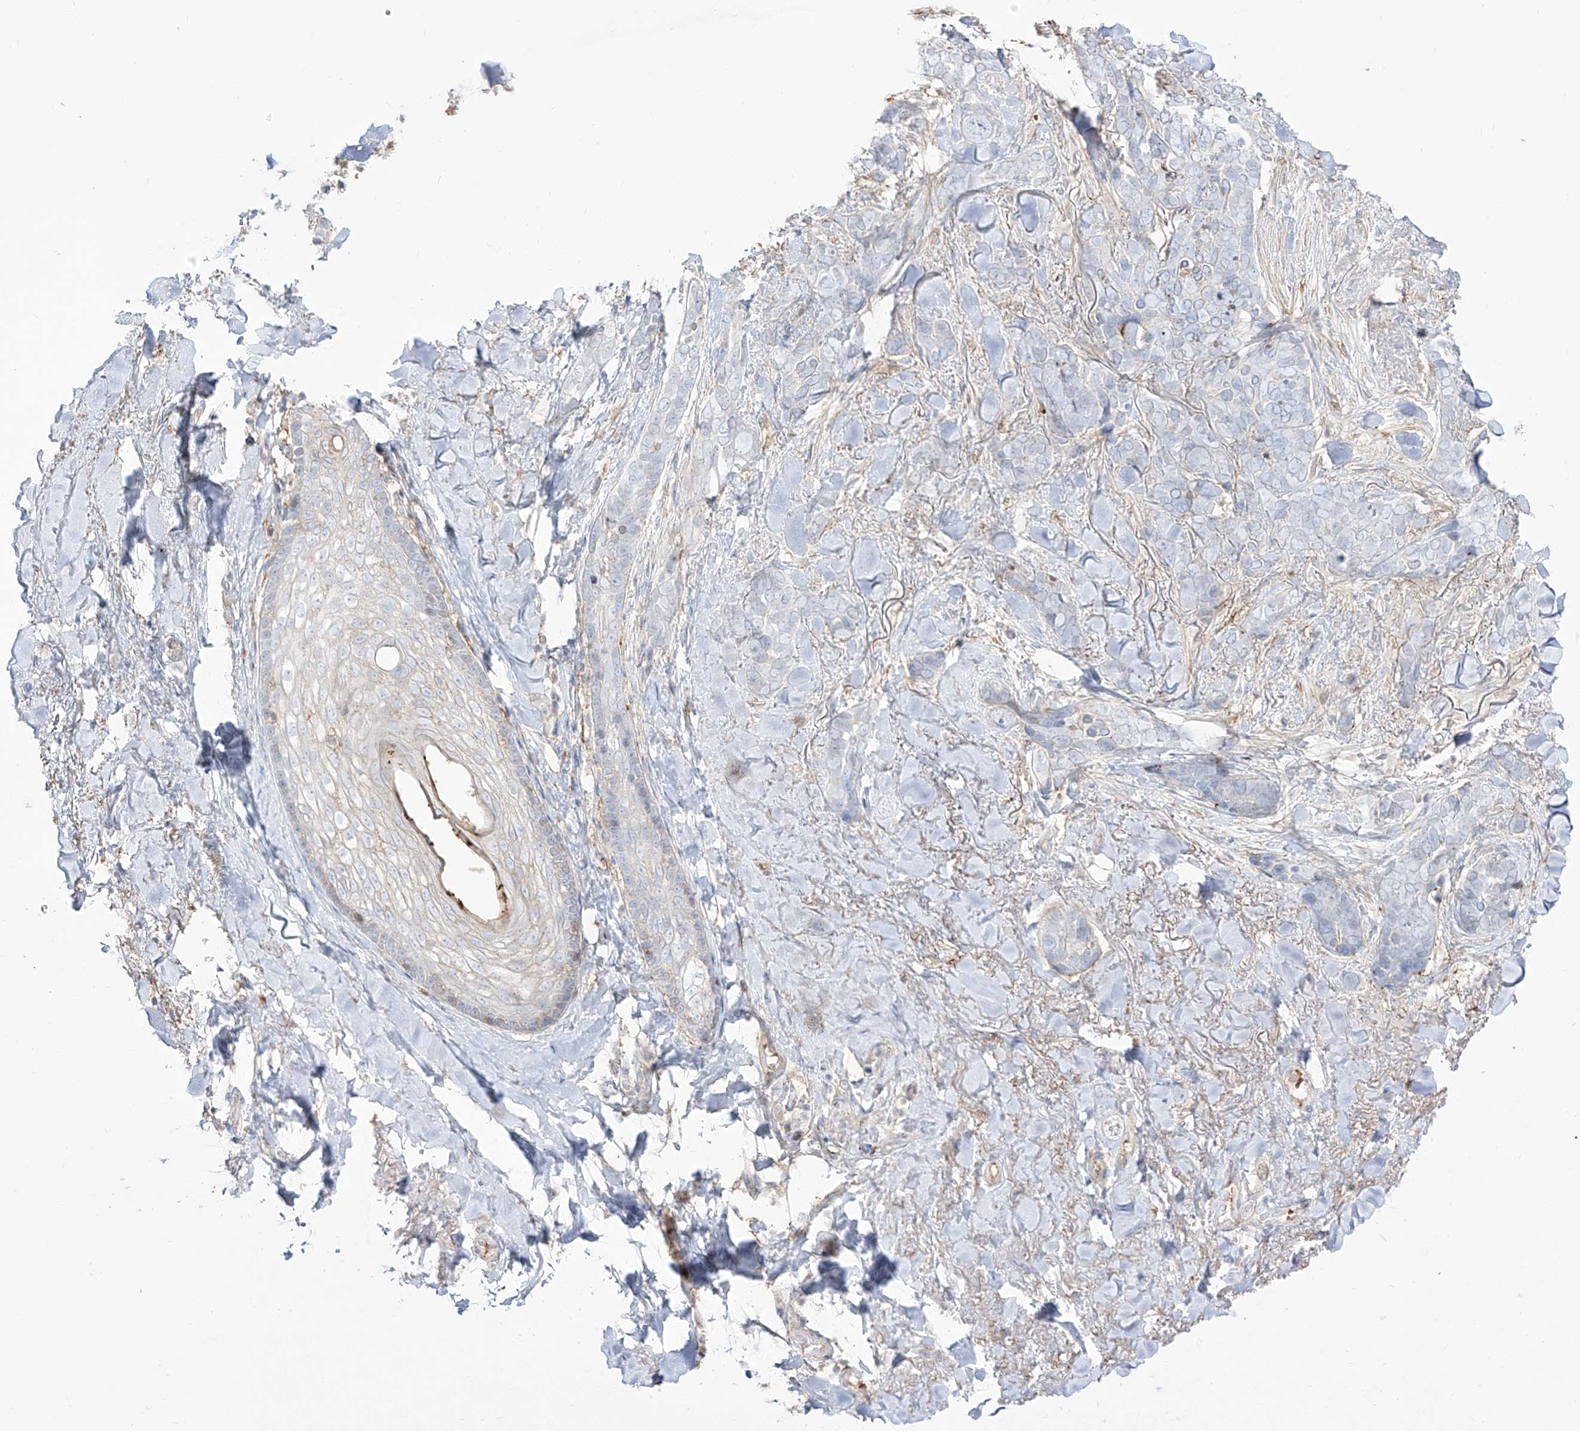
{"staining": {"intensity": "negative", "quantity": "none", "location": "none"}, "tissue": "skin cancer", "cell_type": "Tumor cells", "image_type": "cancer", "snomed": [{"axis": "morphology", "description": "Basal cell carcinoma"}, {"axis": "topography", "description": "Skin"}], "caption": "Tumor cells show no significant protein positivity in skin cancer (basal cell carcinoma).", "gene": "ZGRF1", "patient": {"sex": "female", "age": 82}}